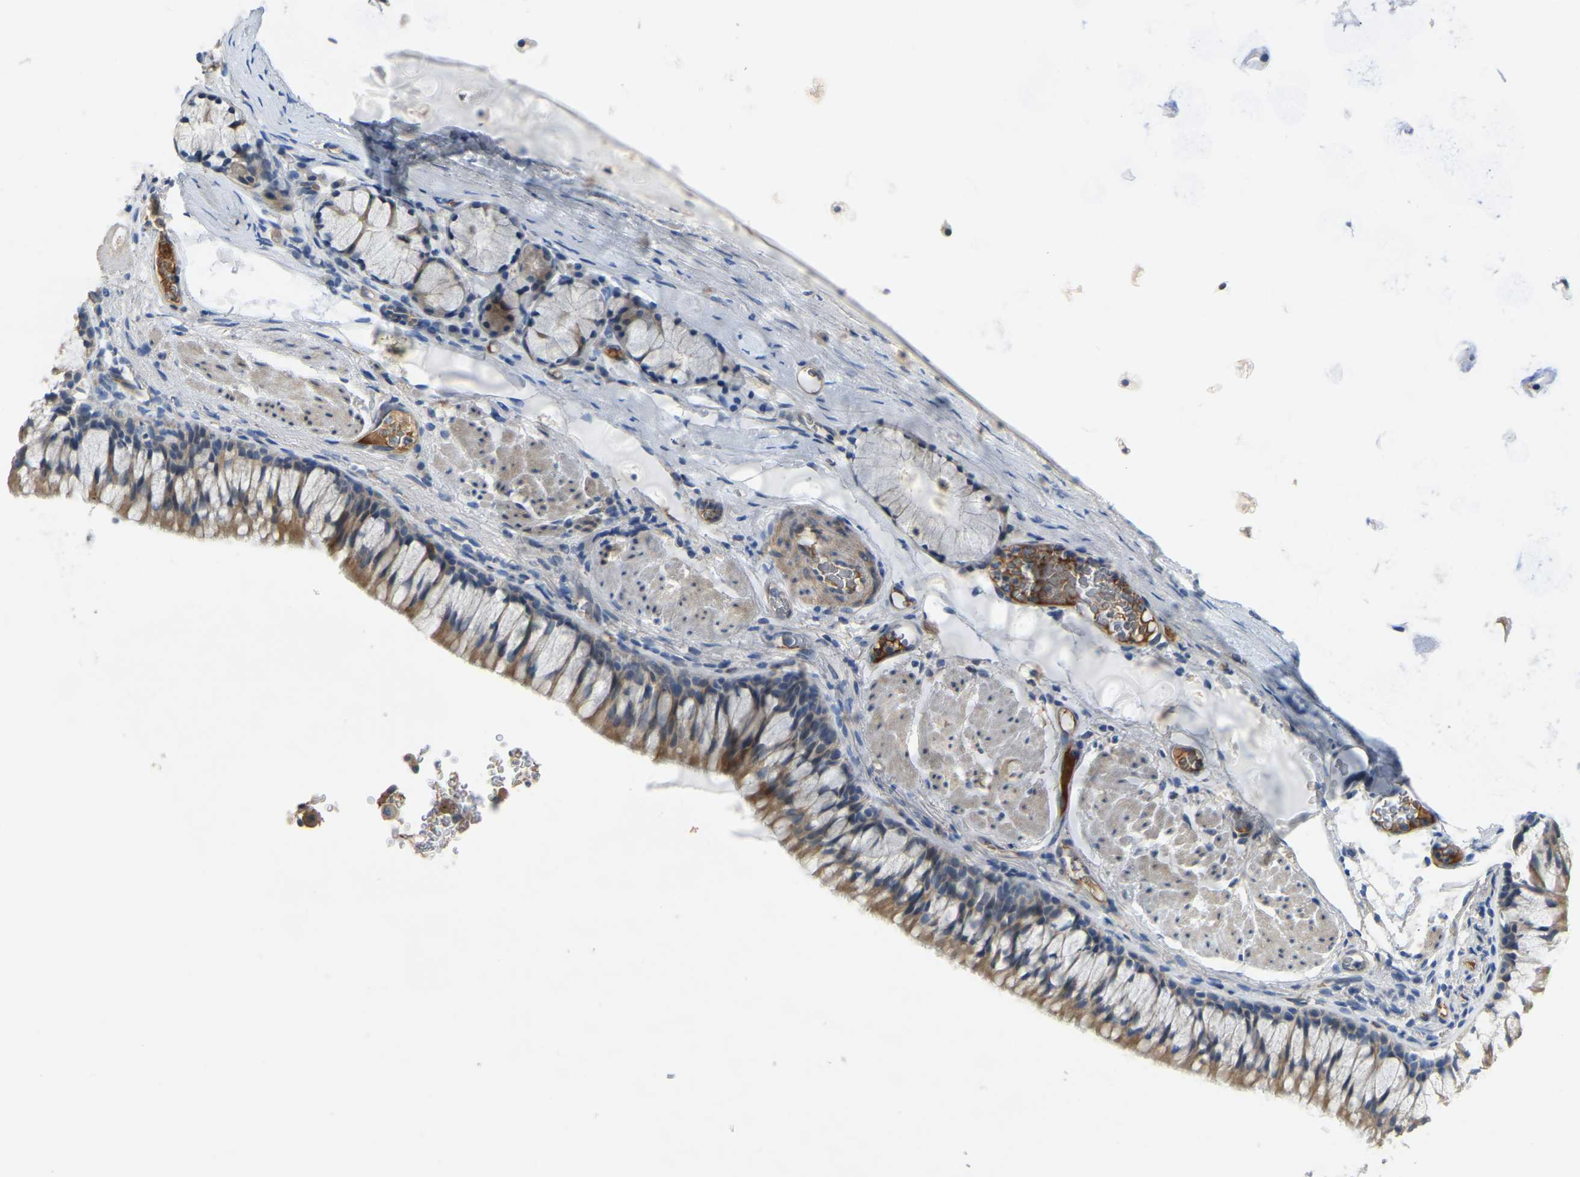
{"staining": {"intensity": "moderate", "quantity": ">75%", "location": "cytoplasmic/membranous"}, "tissue": "bronchus", "cell_type": "Respiratory epithelial cells", "image_type": "normal", "snomed": [{"axis": "morphology", "description": "Normal tissue, NOS"}, {"axis": "topography", "description": "Cartilage tissue"}, {"axis": "topography", "description": "Bronchus"}], "caption": "IHC of benign bronchus demonstrates medium levels of moderate cytoplasmic/membranous positivity in about >75% of respiratory epithelial cells.", "gene": "HIGD2B", "patient": {"sex": "female", "age": 53}}